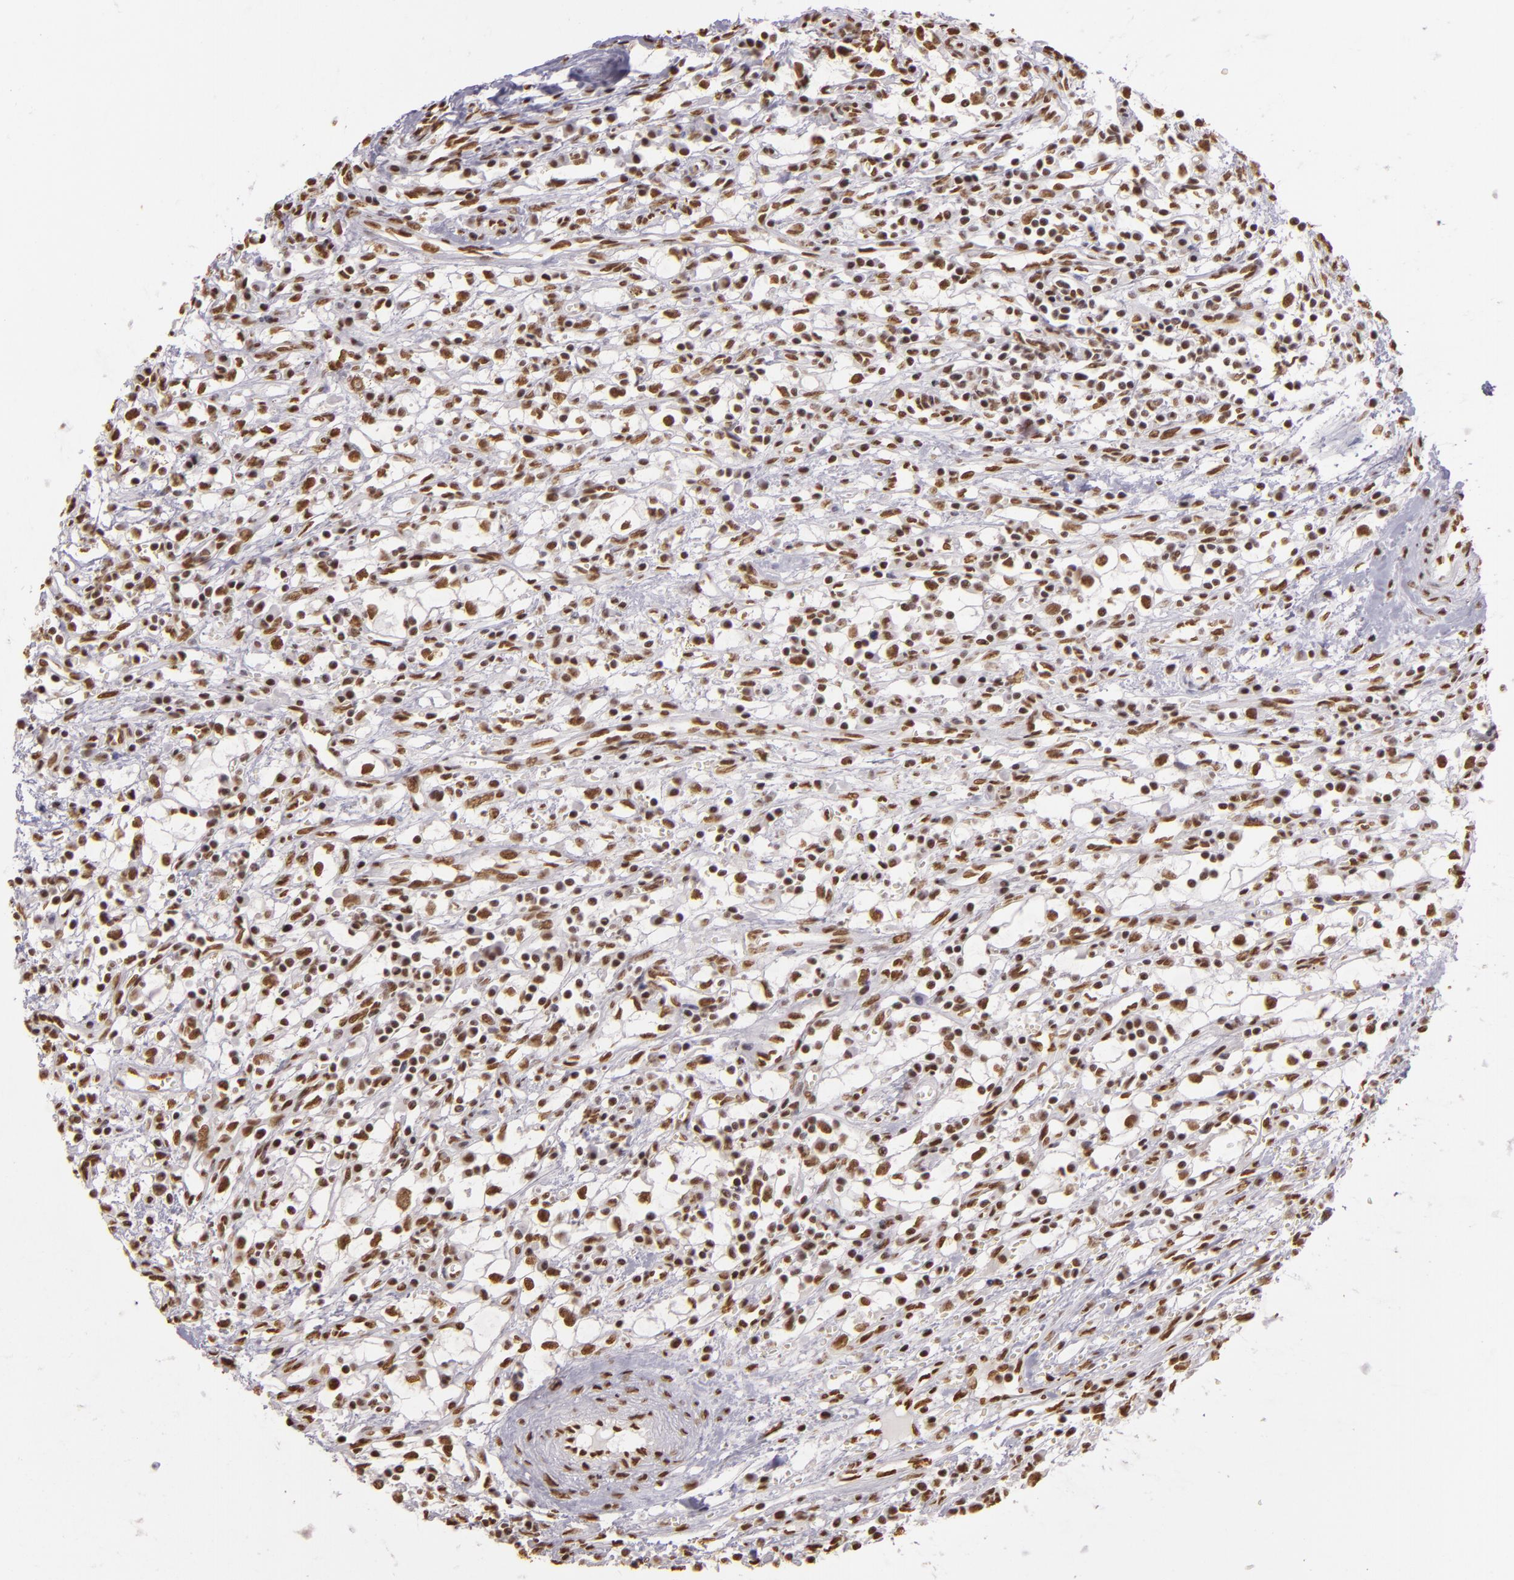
{"staining": {"intensity": "weak", "quantity": ">75%", "location": "nuclear"}, "tissue": "renal cancer", "cell_type": "Tumor cells", "image_type": "cancer", "snomed": [{"axis": "morphology", "description": "Adenocarcinoma, NOS"}, {"axis": "topography", "description": "Kidney"}], "caption": "A high-resolution photomicrograph shows IHC staining of adenocarcinoma (renal), which shows weak nuclear staining in about >75% of tumor cells.", "gene": "PAPOLA", "patient": {"sex": "male", "age": 82}}